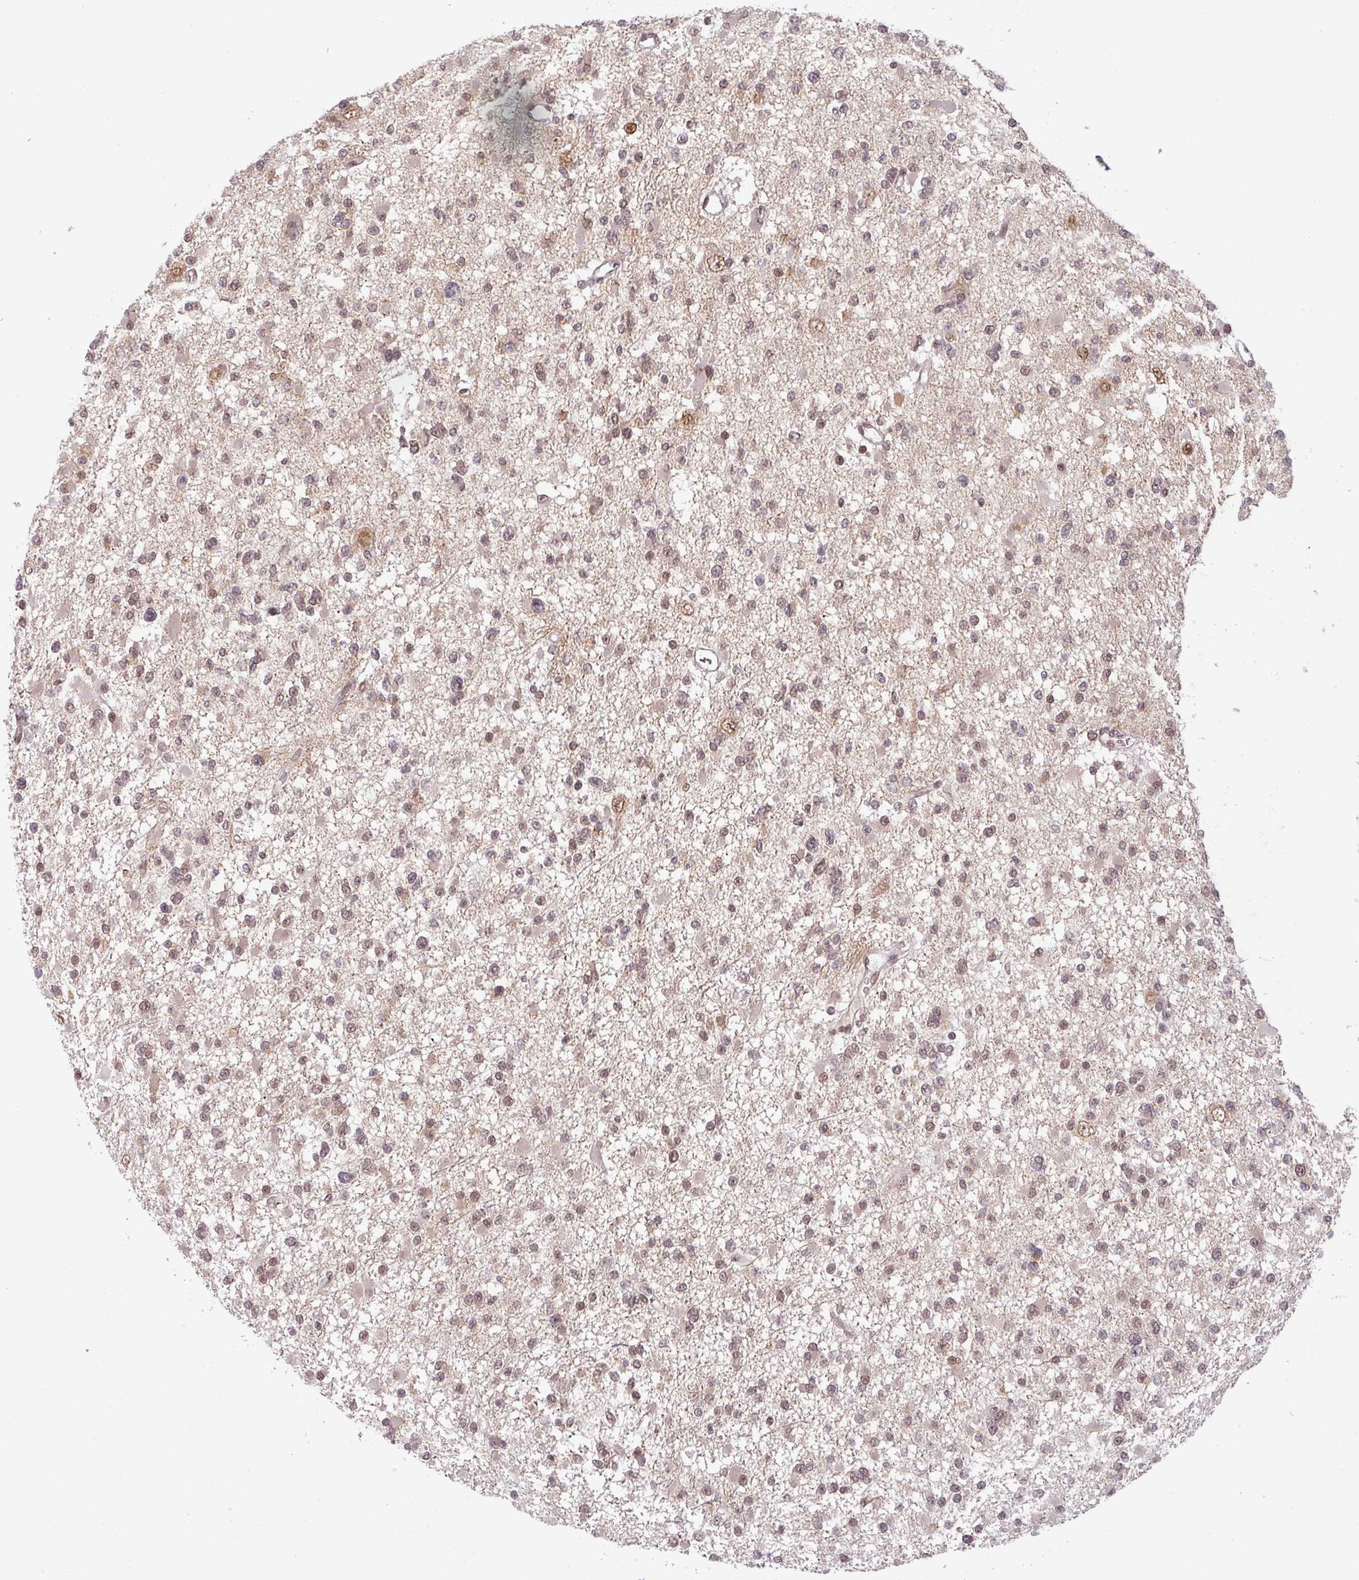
{"staining": {"intensity": "weak", "quantity": "25%-75%", "location": "nuclear"}, "tissue": "glioma", "cell_type": "Tumor cells", "image_type": "cancer", "snomed": [{"axis": "morphology", "description": "Glioma, malignant, Low grade"}, {"axis": "topography", "description": "Brain"}], "caption": "Immunohistochemistry (DAB) staining of malignant low-grade glioma shows weak nuclear protein staining in approximately 25%-75% of tumor cells.", "gene": "PTPN20", "patient": {"sex": "female", "age": 22}}